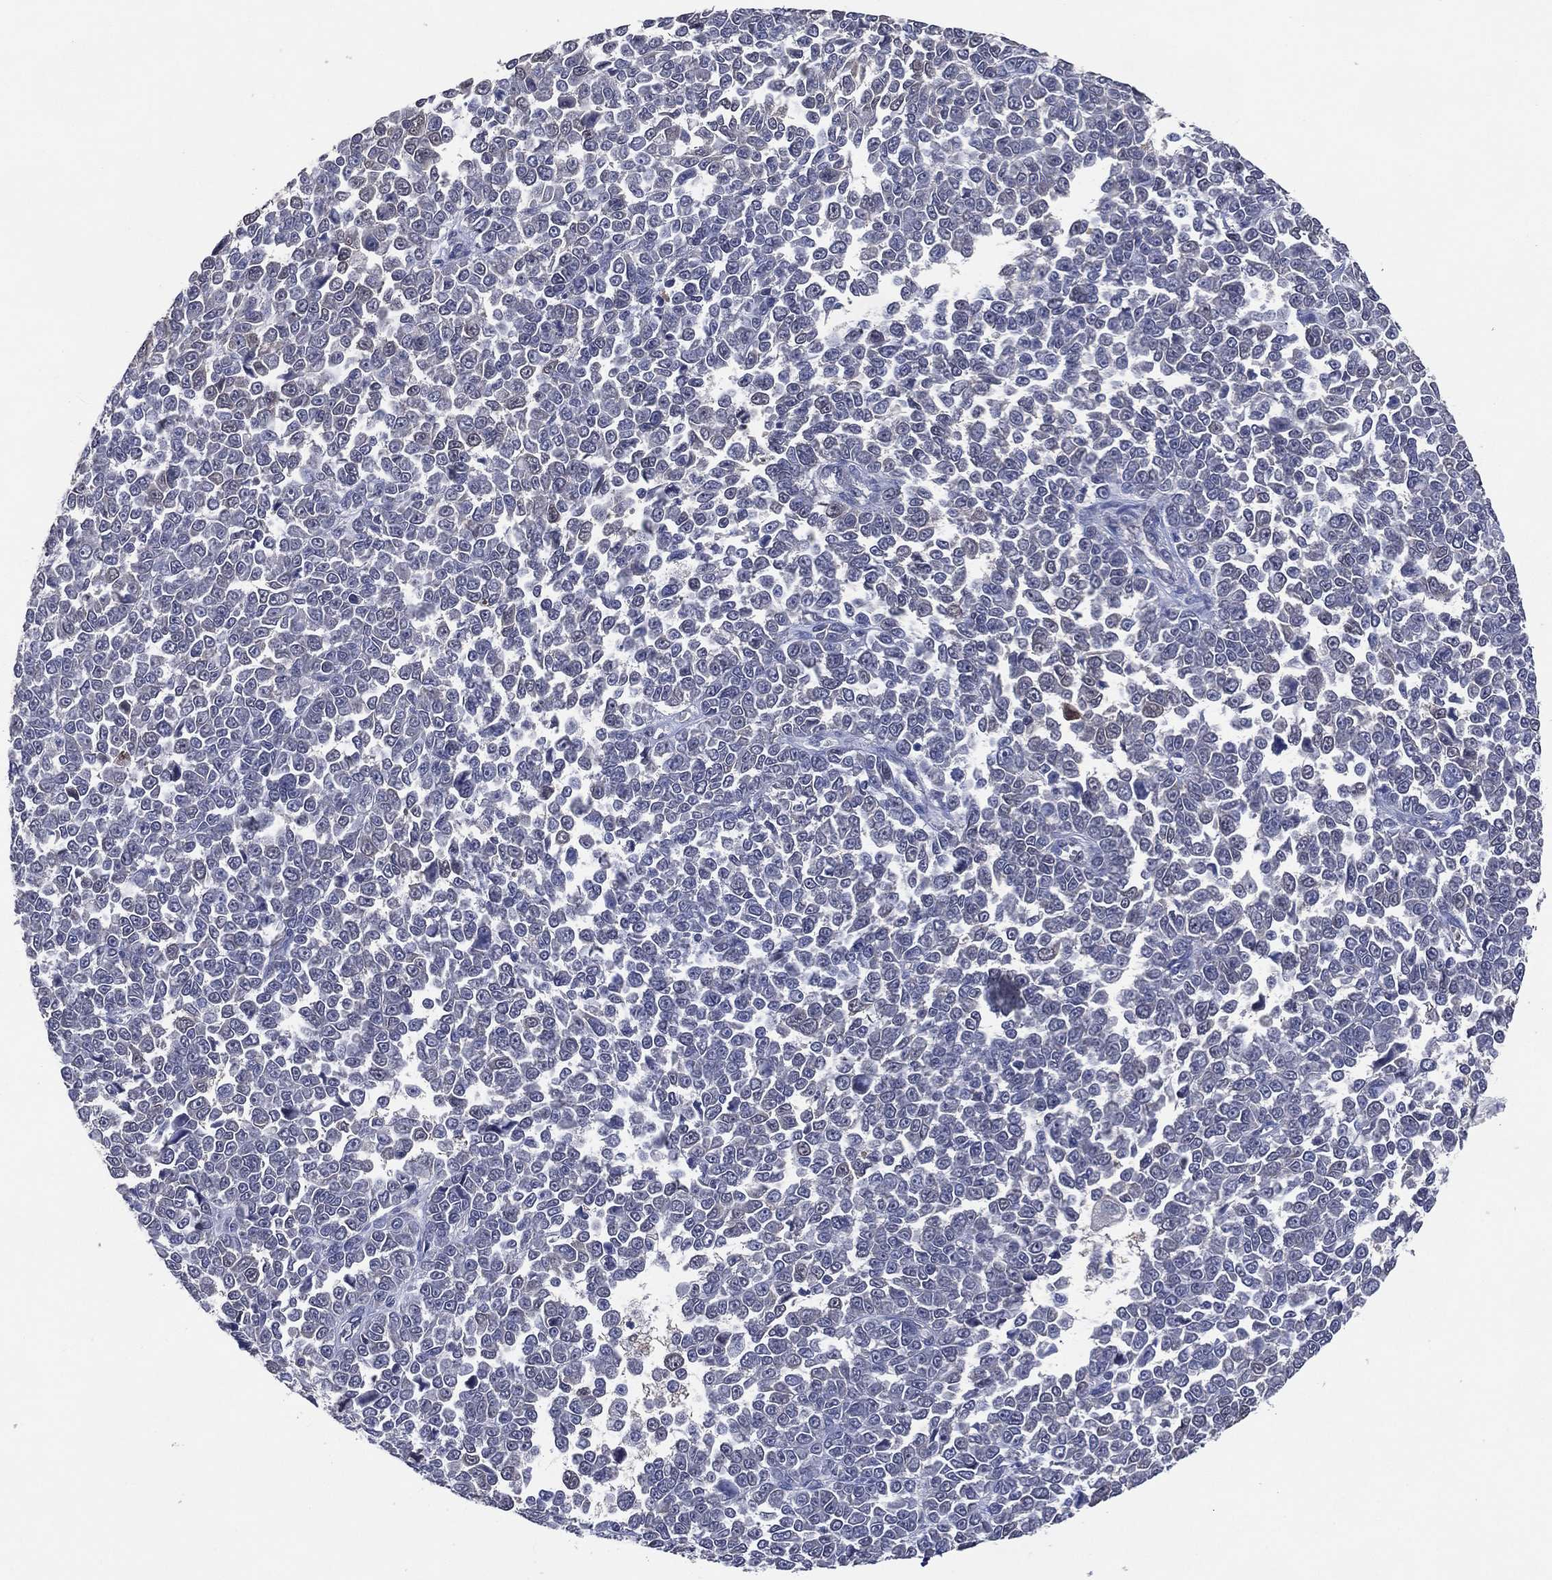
{"staining": {"intensity": "negative", "quantity": "none", "location": "none"}, "tissue": "melanoma", "cell_type": "Tumor cells", "image_type": "cancer", "snomed": [{"axis": "morphology", "description": "Malignant melanoma, NOS"}, {"axis": "topography", "description": "Skin"}], "caption": "Tumor cells are negative for protein expression in human melanoma.", "gene": "AK1", "patient": {"sex": "female", "age": 95}}